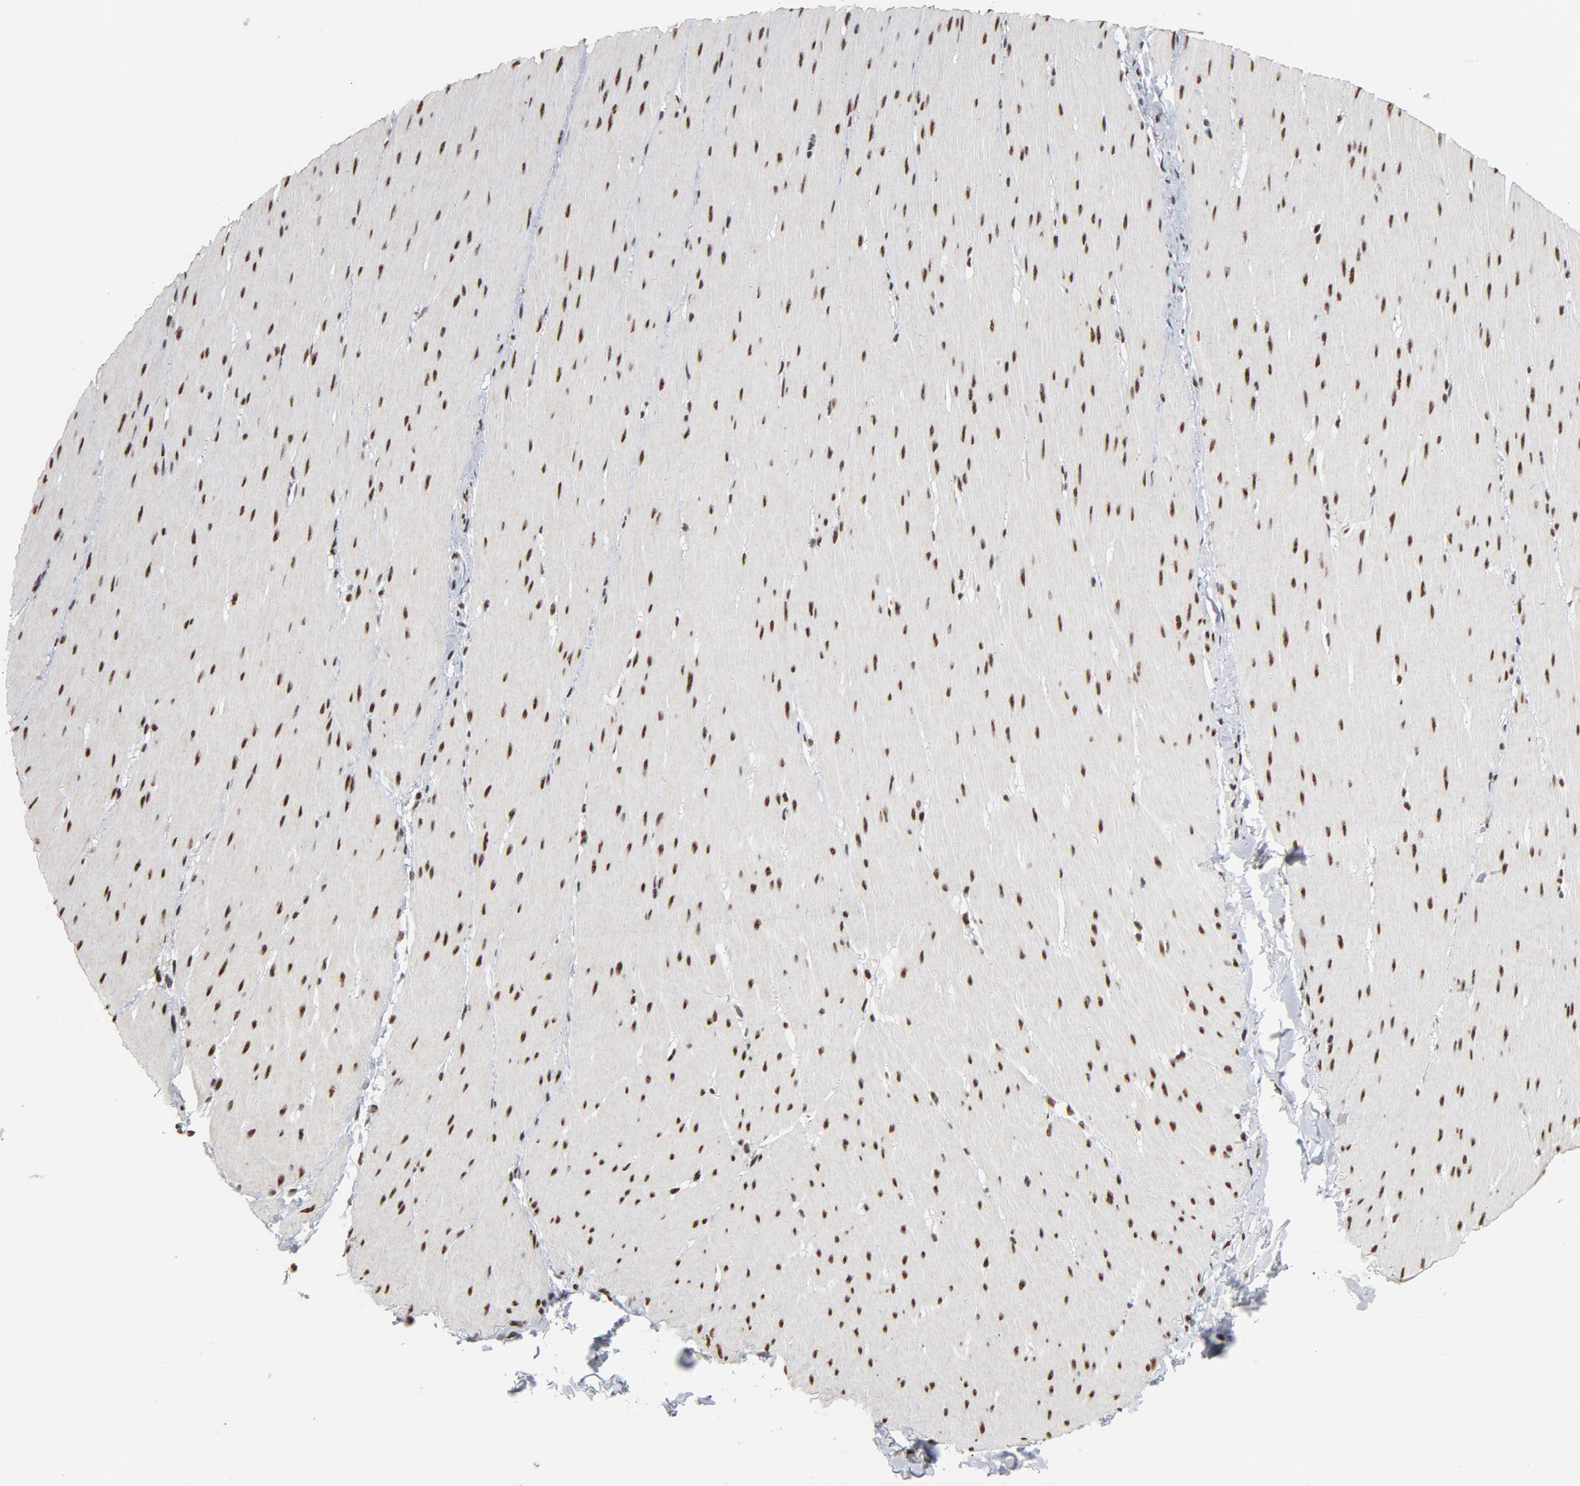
{"staining": {"intensity": "moderate", "quantity": ">75%", "location": "nuclear"}, "tissue": "smooth muscle", "cell_type": "Smooth muscle cells", "image_type": "normal", "snomed": [{"axis": "morphology", "description": "Normal tissue, NOS"}, {"axis": "topography", "description": "Smooth muscle"}, {"axis": "topography", "description": "Colon"}], "caption": "A brown stain shows moderate nuclear staining of a protein in smooth muscle cells of benign human smooth muscle.", "gene": "MRE11", "patient": {"sex": "male", "age": 67}}